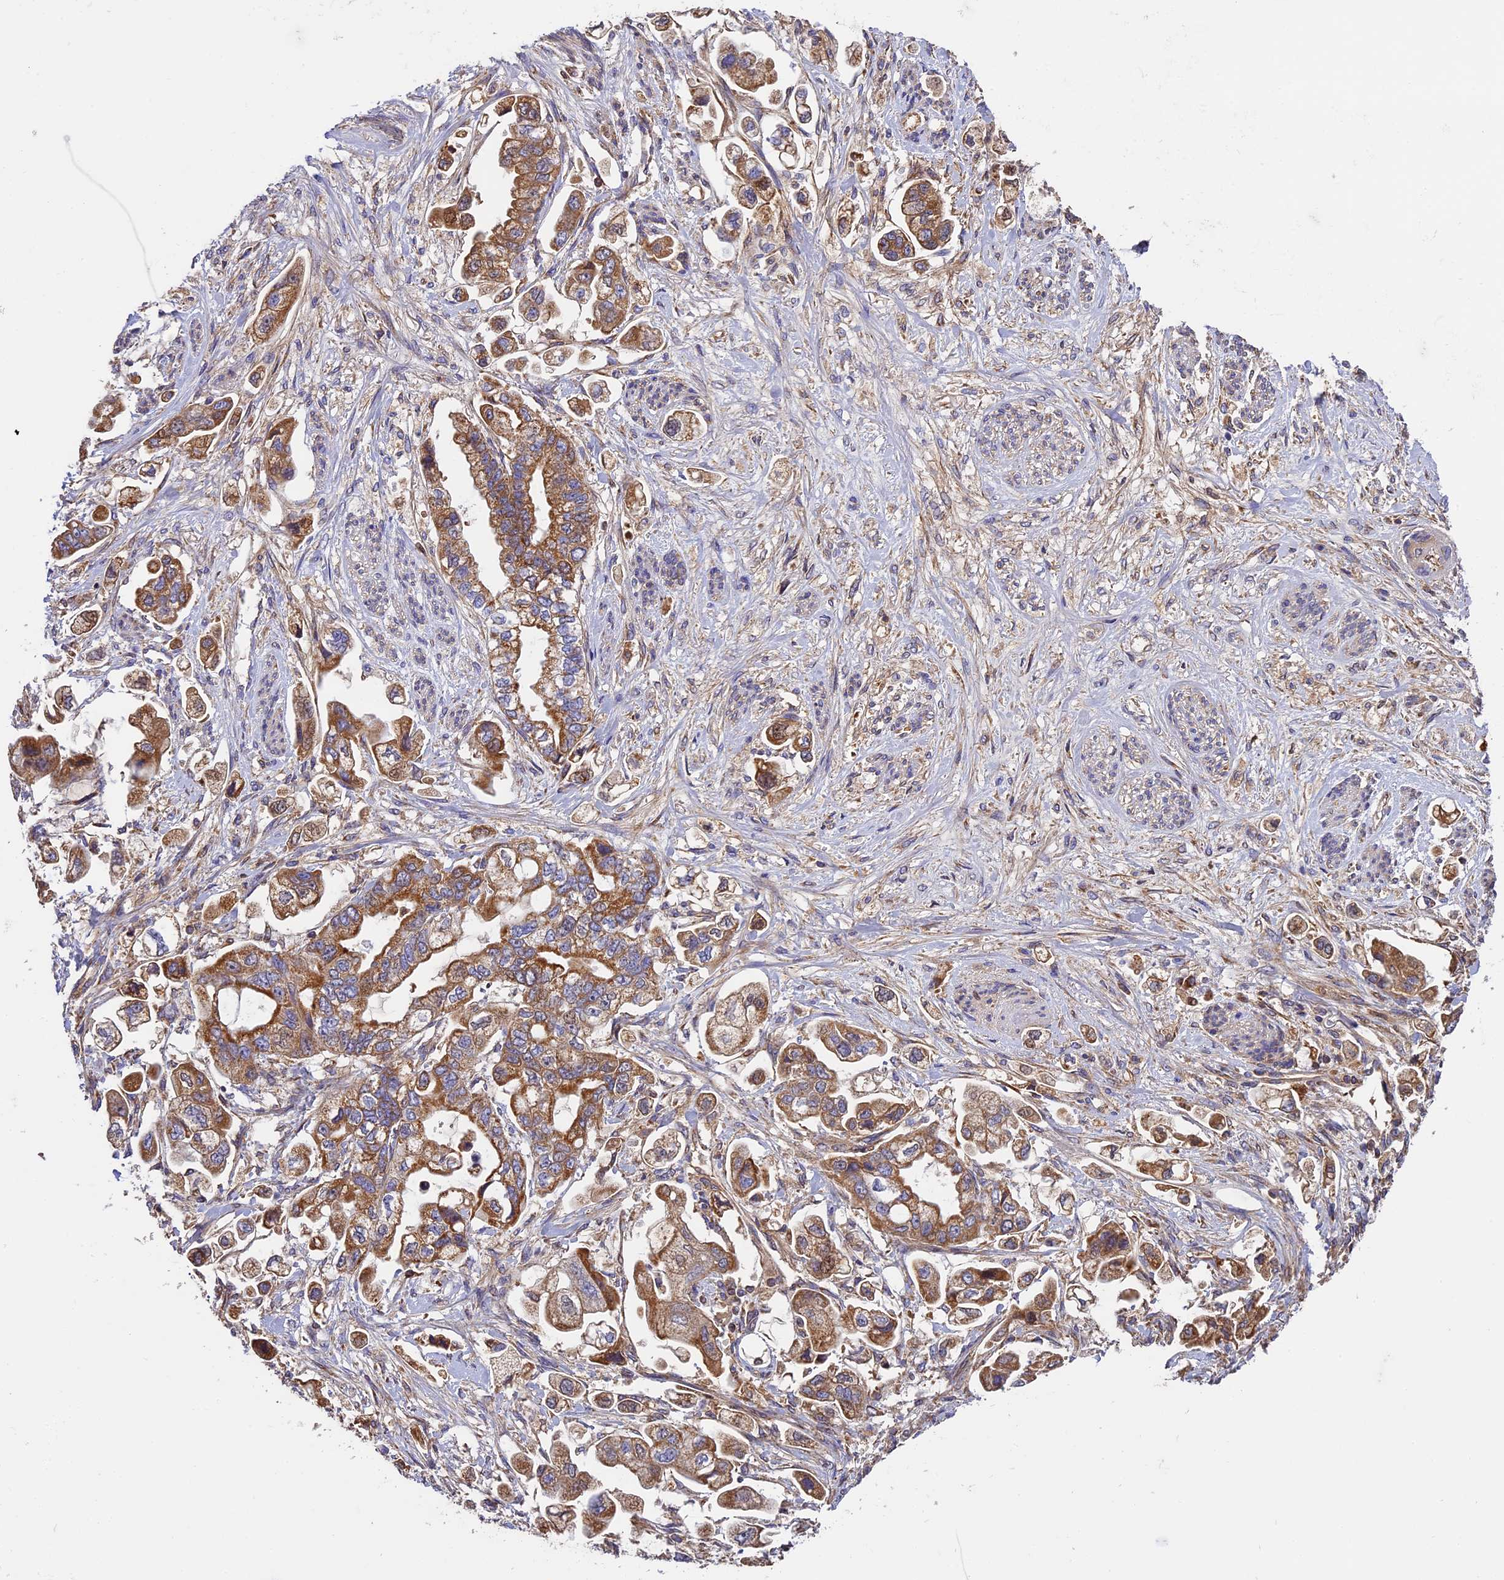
{"staining": {"intensity": "moderate", "quantity": ">75%", "location": "cytoplasmic/membranous"}, "tissue": "stomach cancer", "cell_type": "Tumor cells", "image_type": "cancer", "snomed": [{"axis": "morphology", "description": "Adenocarcinoma, NOS"}, {"axis": "topography", "description": "Stomach"}], "caption": "Human adenocarcinoma (stomach) stained with a brown dye displays moderate cytoplasmic/membranous positive staining in approximately >75% of tumor cells.", "gene": "OCEL1", "patient": {"sex": "male", "age": 62}}